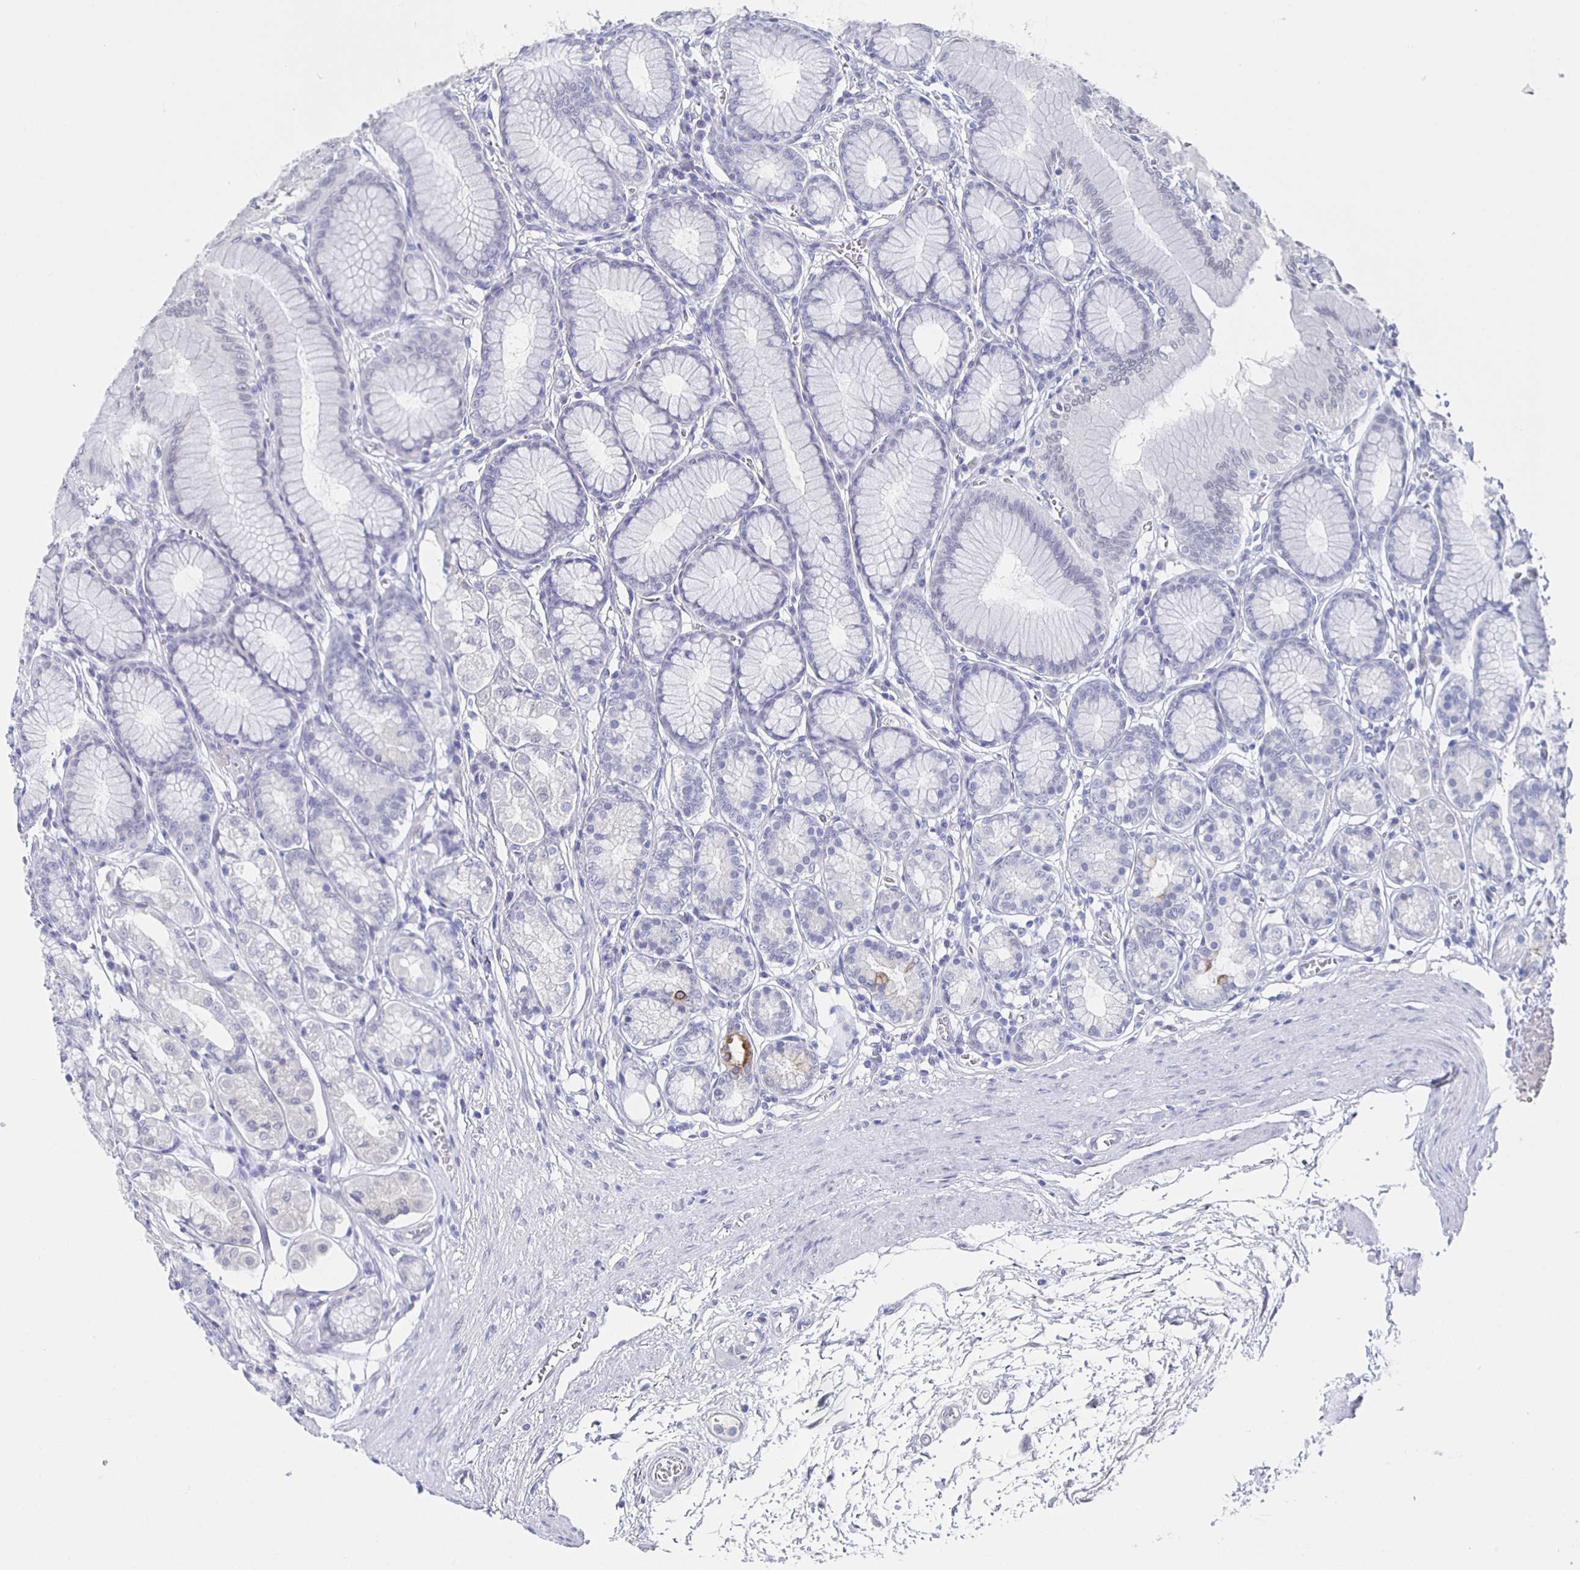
{"staining": {"intensity": "negative", "quantity": "none", "location": "none"}, "tissue": "stomach", "cell_type": "Glandular cells", "image_type": "normal", "snomed": [{"axis": "morphology", "description": "Normal tissue, NOS"}, {"axis": "topography", "description": "Stomach"}, {"axis": "topography", "description": "Stomach, lower"}], "caption": "Photomicrograph shows no protein staining in glandular cells of unremarkable stomach.", "gene": "CCDC17", "patient": {"sex": "male", "age": 76}}